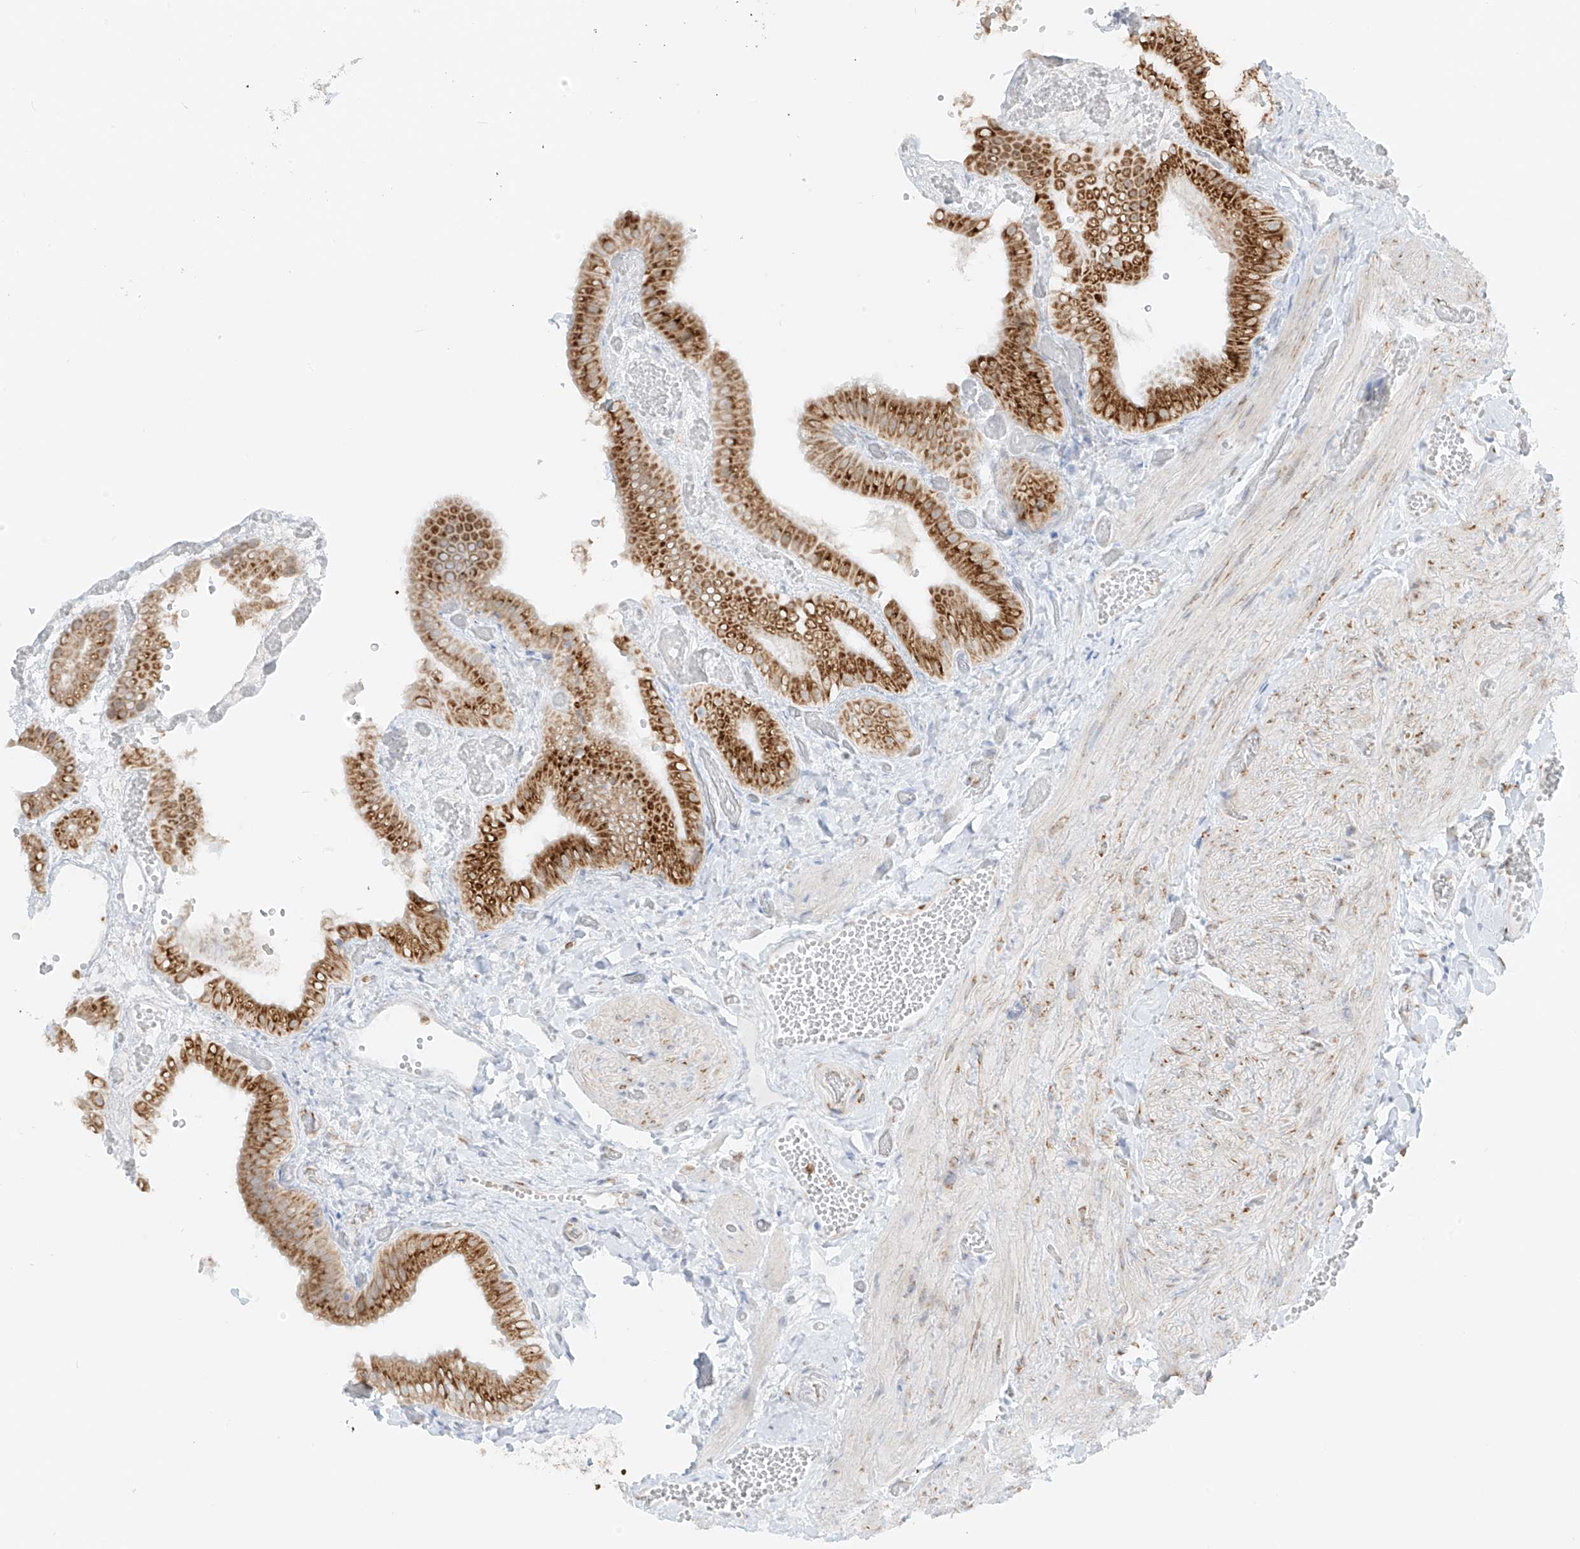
{"staining": {"intensity": "strong", "quantity": ">75%", "location": "cytoplasmic/membranous"}, "tissue": "gallbladder", "cell_type": "Glandular cells", "image_type": "normal", "snomed": [{"axis": "morphology", "description": "Normal tissue, NOS"}, {"axis": "topography", "description": "Gallbladder"}], "caption": "Strong cytoplasmic/membranous expression is present in about >75% of glandular cells in benign gallbladder. Using DAB (3,3'-diaminobenzidine) (brown) and hematoxylin (blue) stains, captured at high magnification using brightfield microscopy.", "gene": "LRRC59", "patient": {"sex": "female", "age": 64}}